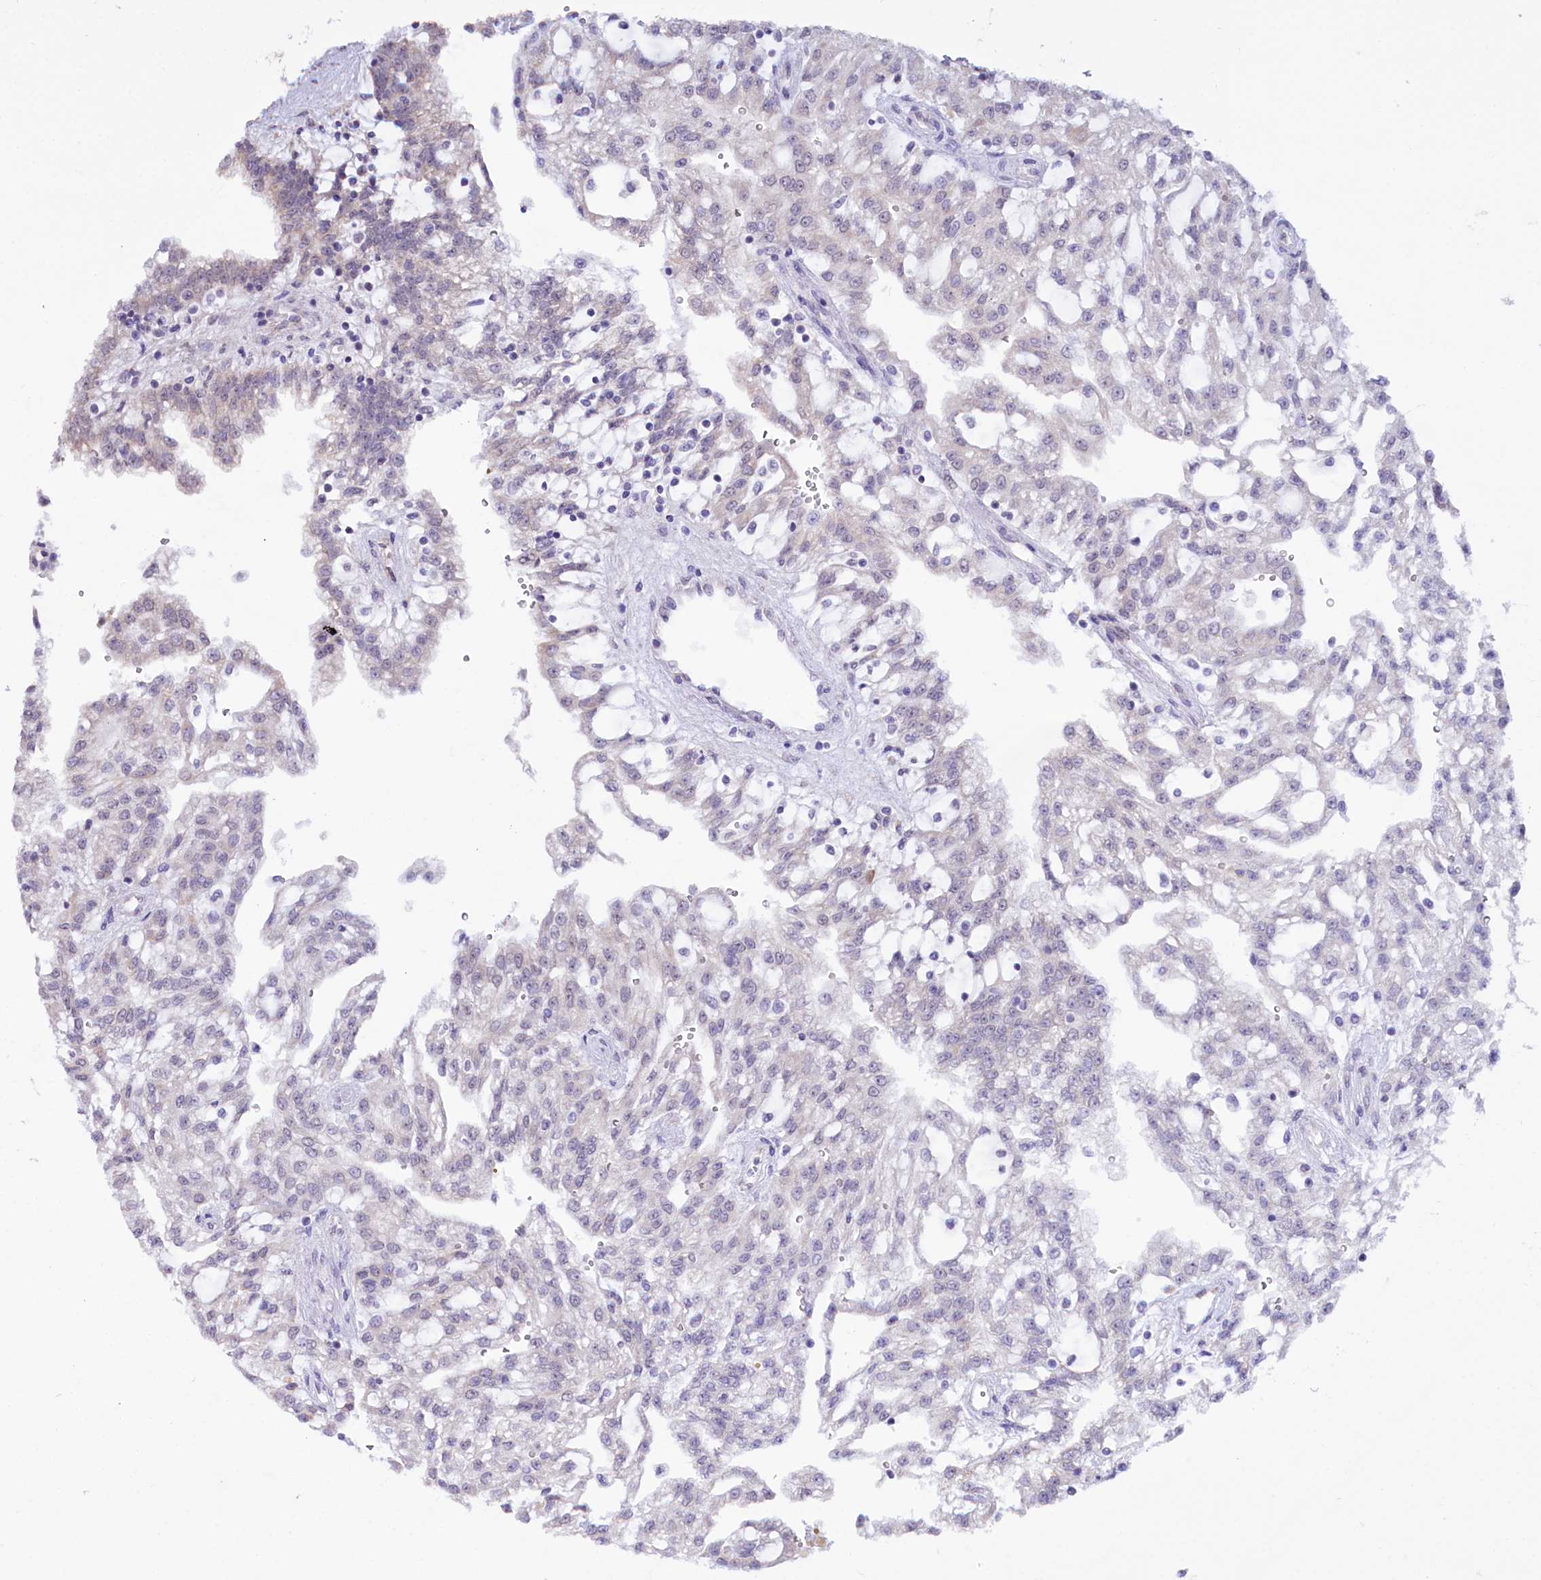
{"staining": {"intensity": "negative", "quantity": "none", "location": "none"}, "tissue": "renal cancer", "cell_type": "Tumor cells", "image_type": "cancer", "snomed": [{"axis": "morphology", "description": "Adenocarcinoma, NOS"}, {"axis": "topography", "description": "Kidney"}], "caption": "Tumor cells show no significant staining in adenocarcinoma (renal). The staining was performed using DAB (3,3'-diaminobenzidine) to visualize the protein expression in brown, while the nuclei were stained in blue with hematoxylin (Magnification: 20x).", "gene": "SPATS2", "patient": {"sex": "male", "age": 63}}